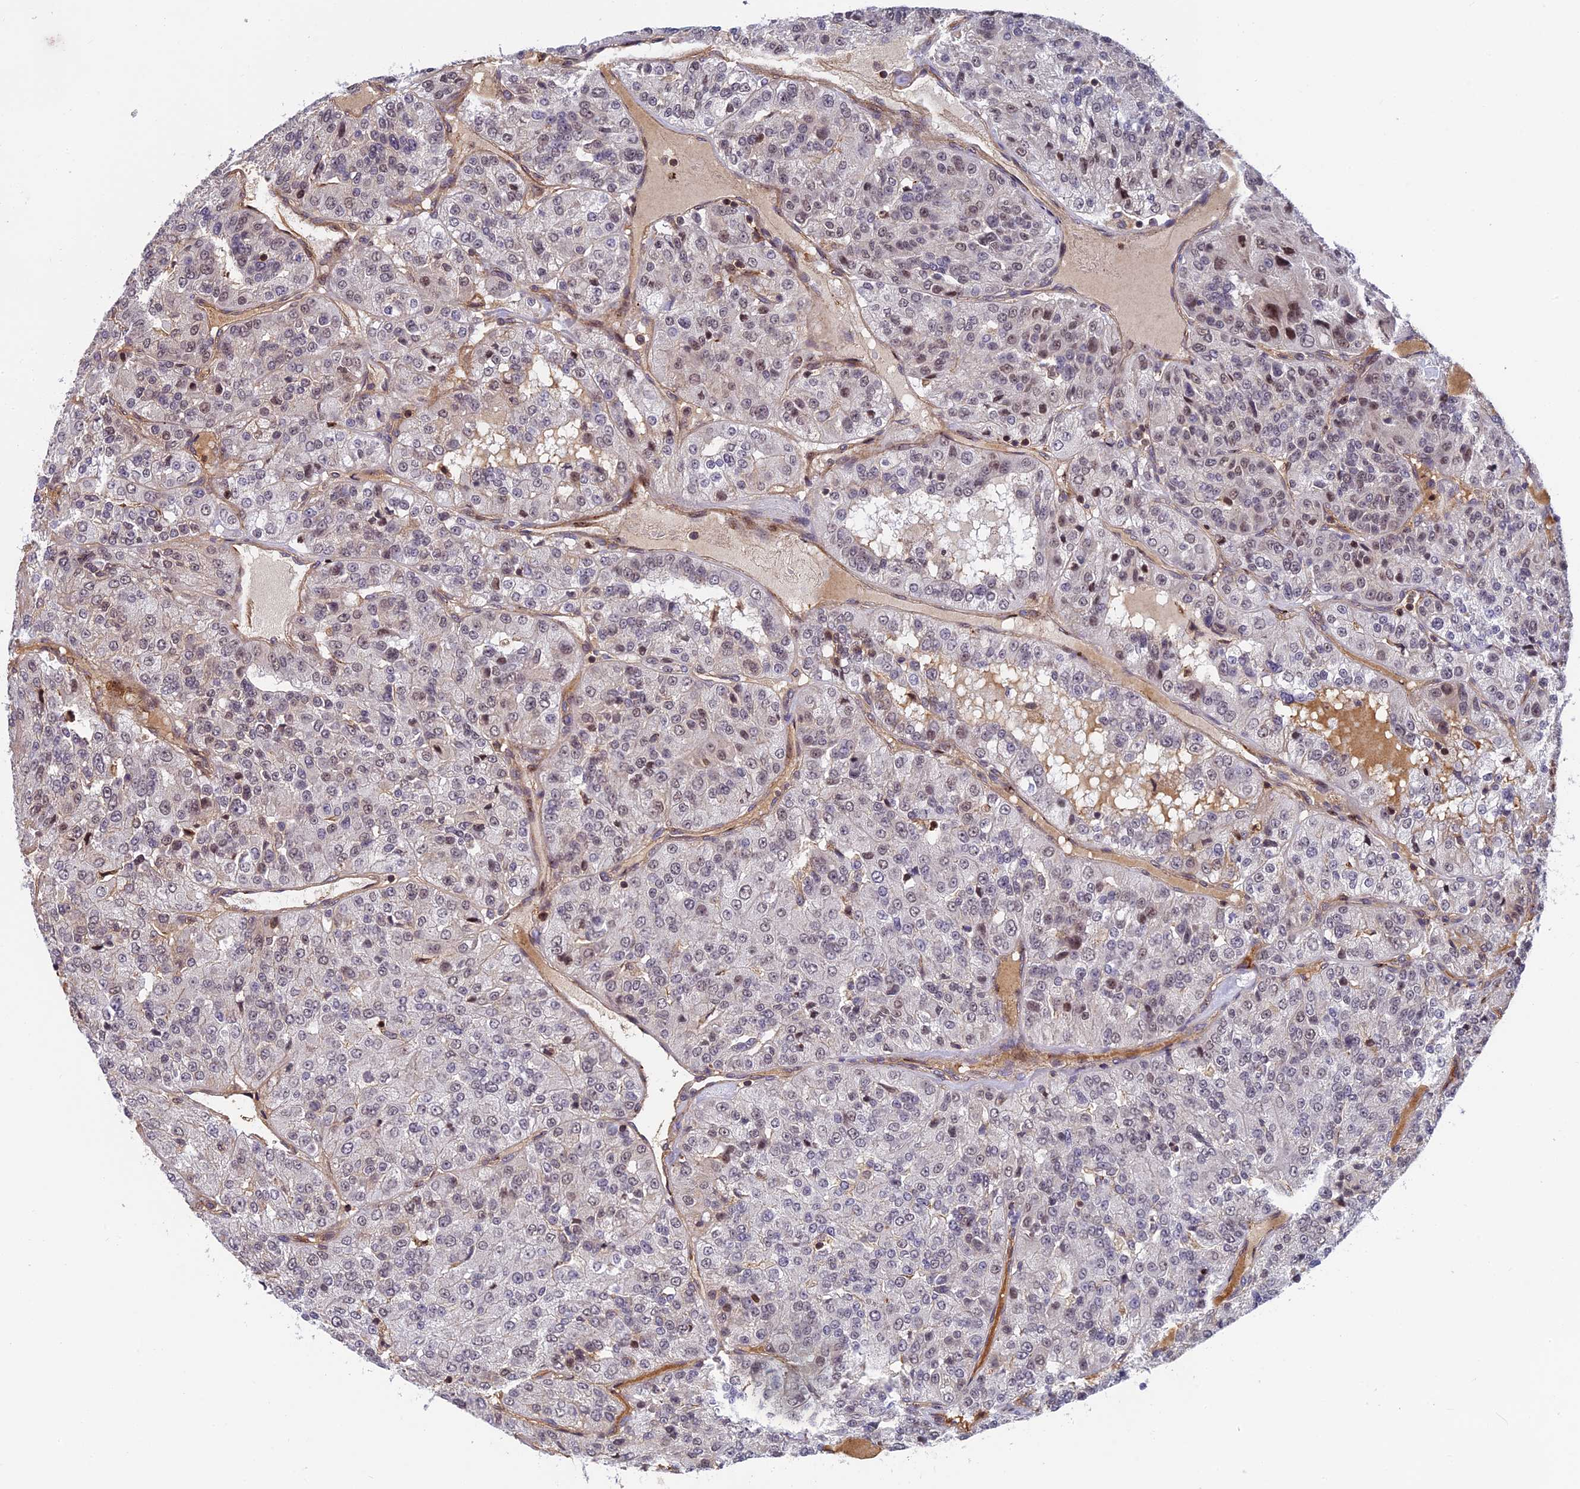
{"staining": {"intensity": "weak", "quantity": "<25%", "location": "cytoplasmic/membranous,nuclear"}, "tissue": "renal cancer", "cell_type": "Tumor cells", "image_type": "cancer", "snomed": [{"axis": "morphology", "description": "Adenocarcinoma, NOS"}, {"axis": "topography", "description": "Kidney"}], "caption": "Renal cancer stained for a protein using IHC exhibits no expression tumor cells.", "gene": "OSBPL1A", "patient": {"sex": "female", "age": 63}}